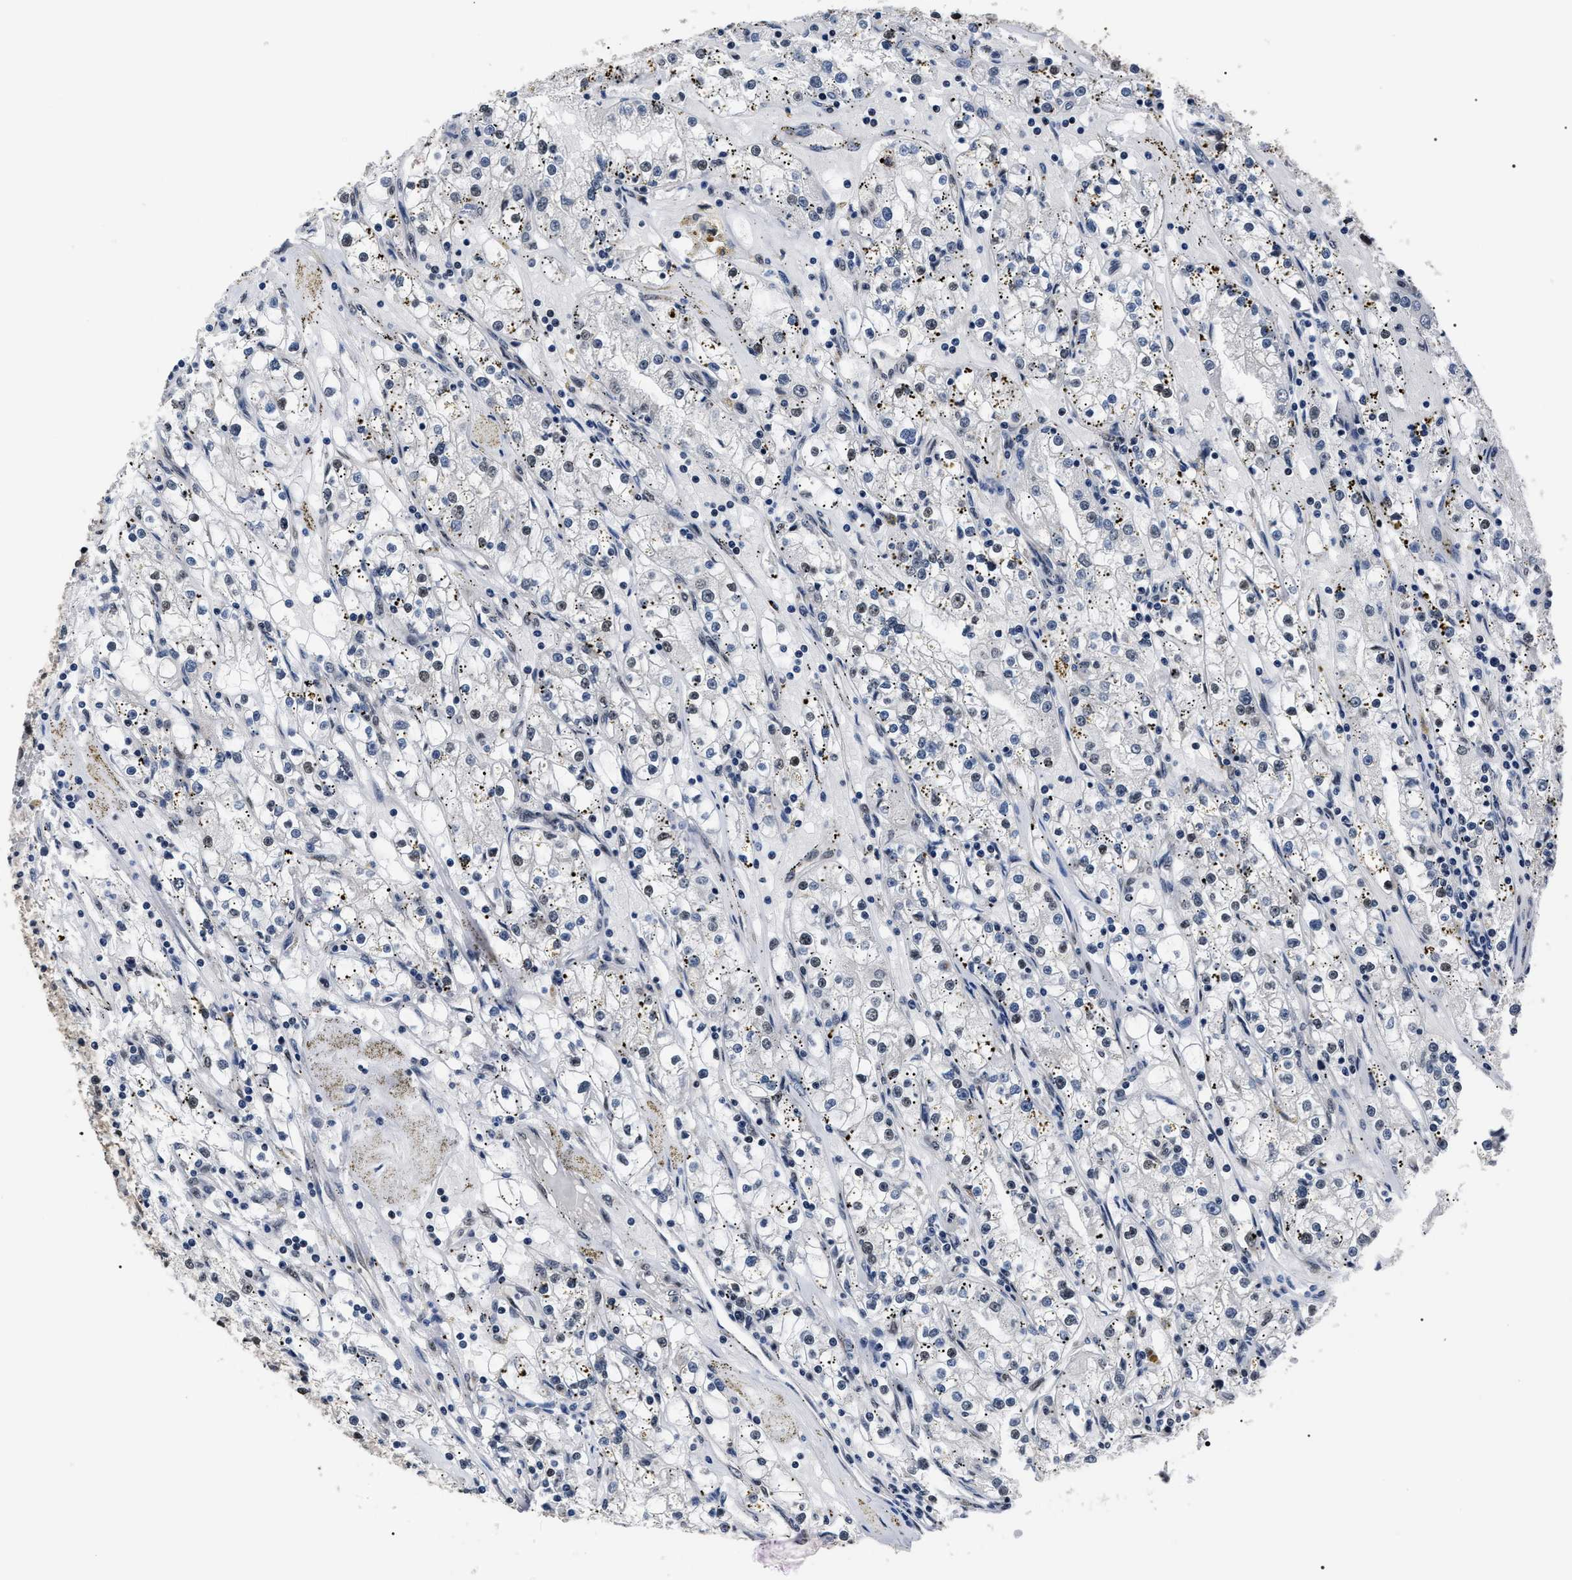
{"staining": {"intensity": "weak", "quantity": "<25%", "location": "nuclear"}, "tissue": "renal cancer", "cell_type": "Tumor cells", "image_type": "cancer", "snomed": [{"axis": "morphology", "description": "Adenocarcinoma, NOS"}, {"axis": "topography", "description": "Kidney"}], "caption": "IHC of human renal adenocarcinoma demonstrates no staining in tumor cells. (Stains: DAB (3,3'-diaminobenzidine) IHC with hematoxylin counter stain, Microscopy: brightfield microscopy at high magnification).", "gene": "CSNK2A1", "patient": {"sex": "male", "age": 56}}